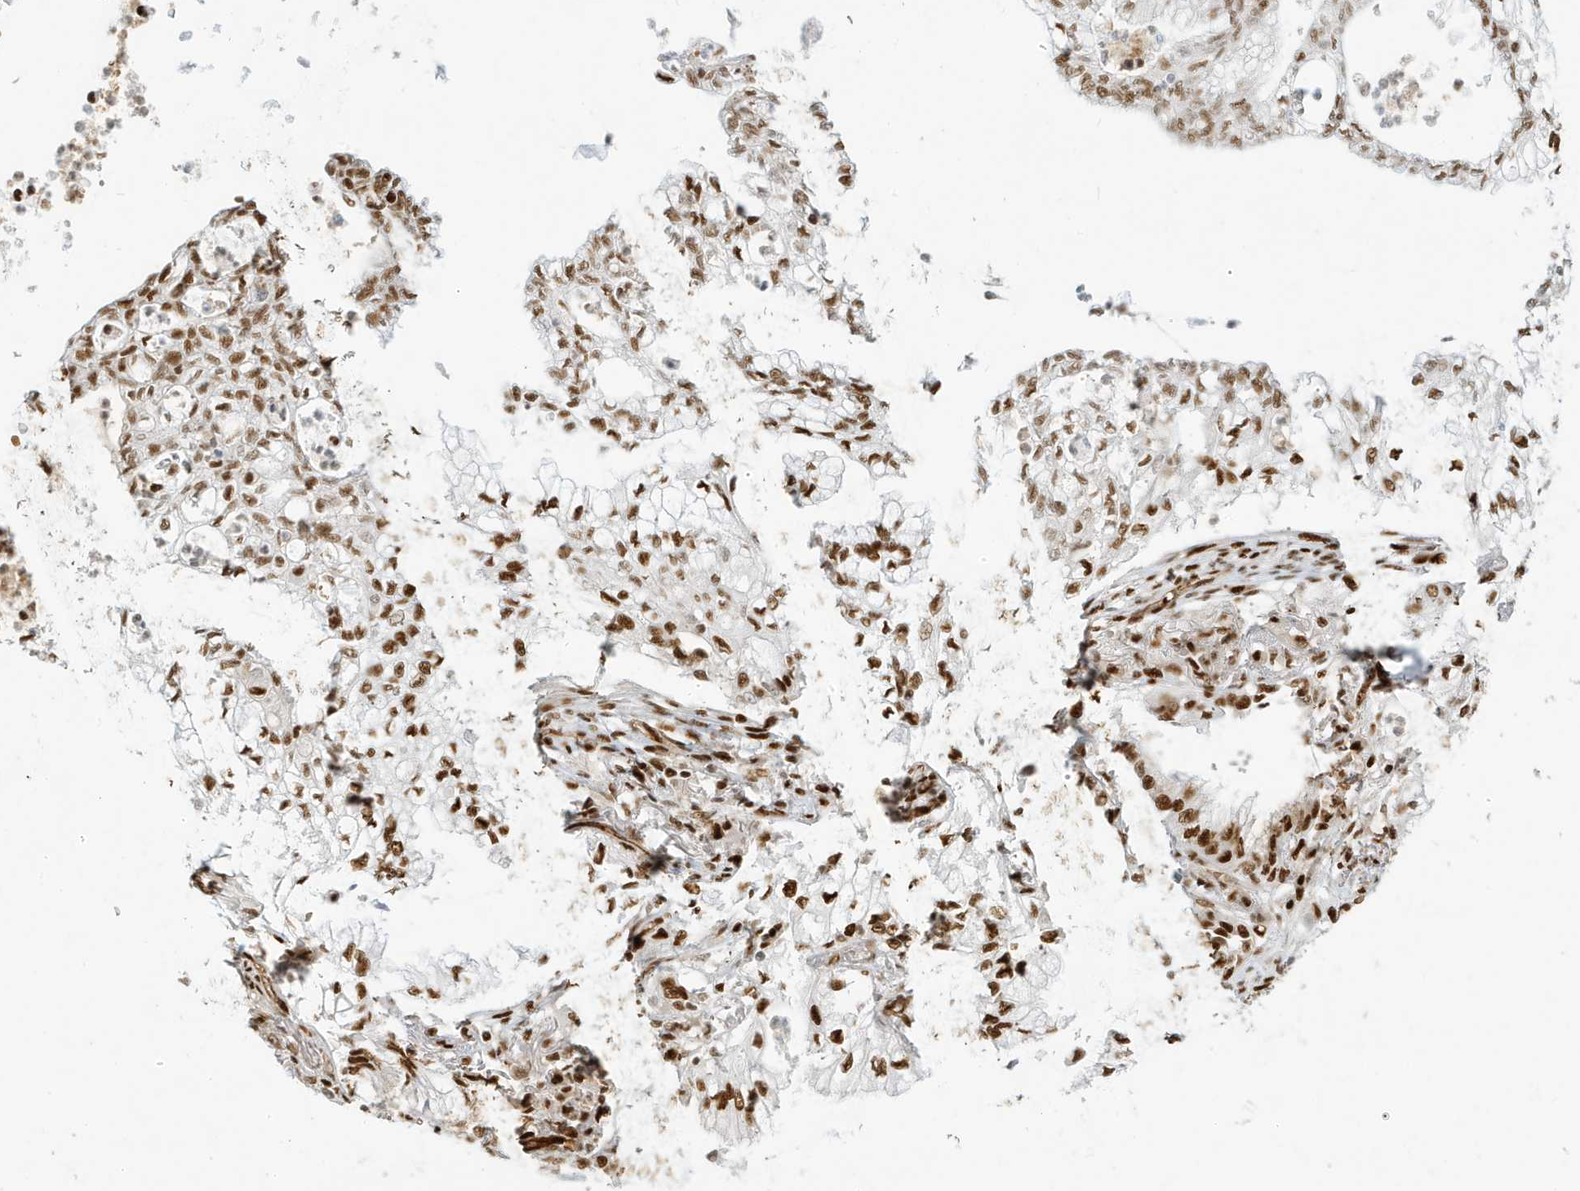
{"staining": {"intensity": "moderate", "quantity": ">75%", "location": "nuclear"}, "tissue": "lung cancer", "cell_type": "Tumor cells", "image_type": "cancer", "snomed": [{"axis": "morphology", "description": "Adenocarcinoma, NOS"}, {"axis": "topography", "description": "Lung"}], "caption": "Immunohistochemical staining of human lung cancer reveals medium levels of moderate nuclear expression in approximately >75% of tumor cells.", "gene": "CKS2", "patient": {"sex": "female", "age": 70}}